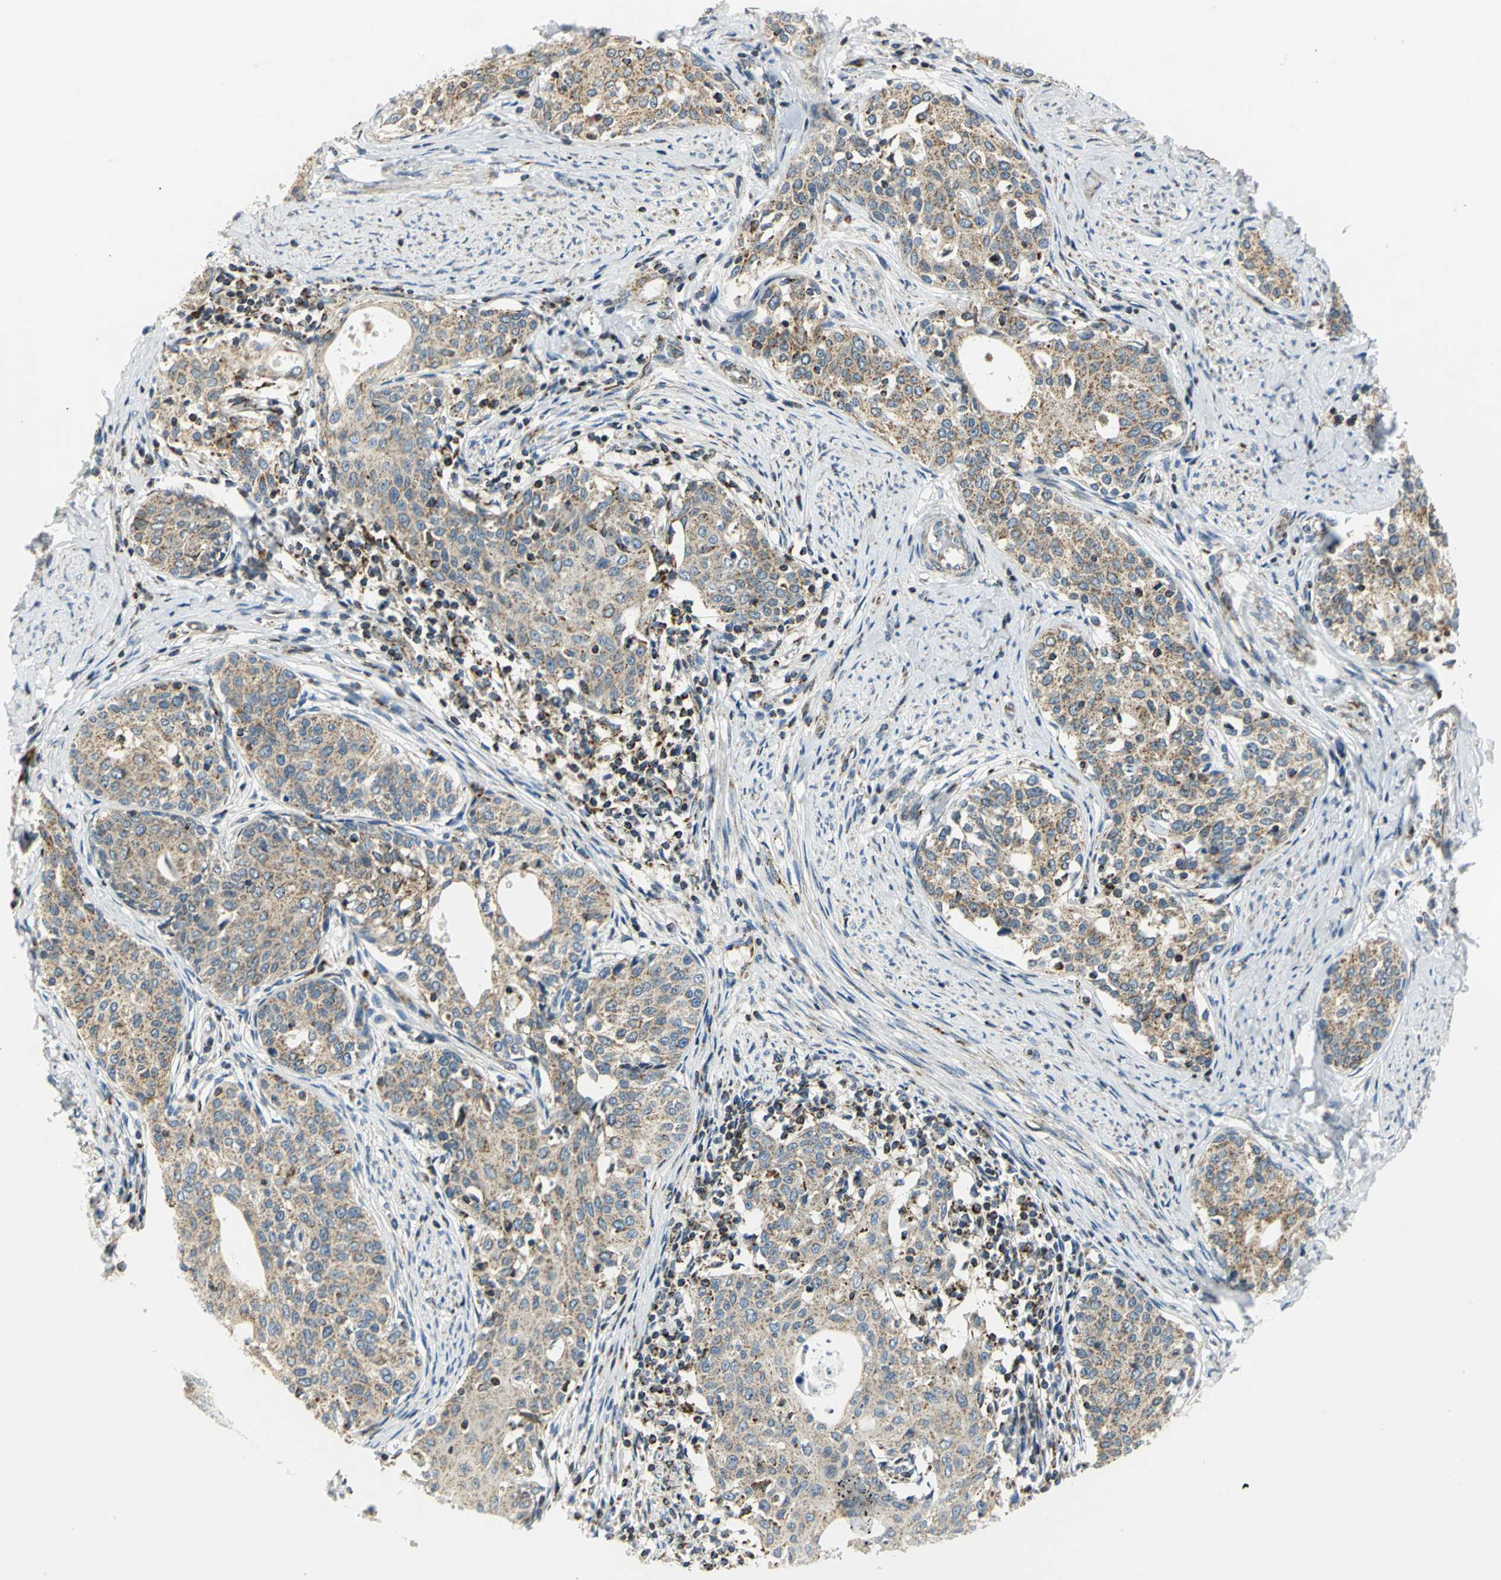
{"staining": {"intensity": "moderate", "quantity": ">75%", "location": "cytoplasmic/membranous"}, "tissue": "cervical cancer", "cell_type": "Tumor cells", "image_type": "cancer", "snomed": [{"axis": "morphology", "description": "Squamous cell carcinoma, NOS"}, {"axis": "morphology", "description": "Adenocarcinoma, NOS"}, {"axis": "topography", "description": "Cervix"}], "caption": "Cervical cancer tissue displays moderate cytoplasmic/membranous positivity in approximately >75% of tumor cells, visualized by immunohistochemistry. (DAB (3,3'-diaminobenzidine) IHC, brown staining for protein, blue staining for nuclei).", "gene": "USP40", "patient": {"sex": "female", "age": 52}}